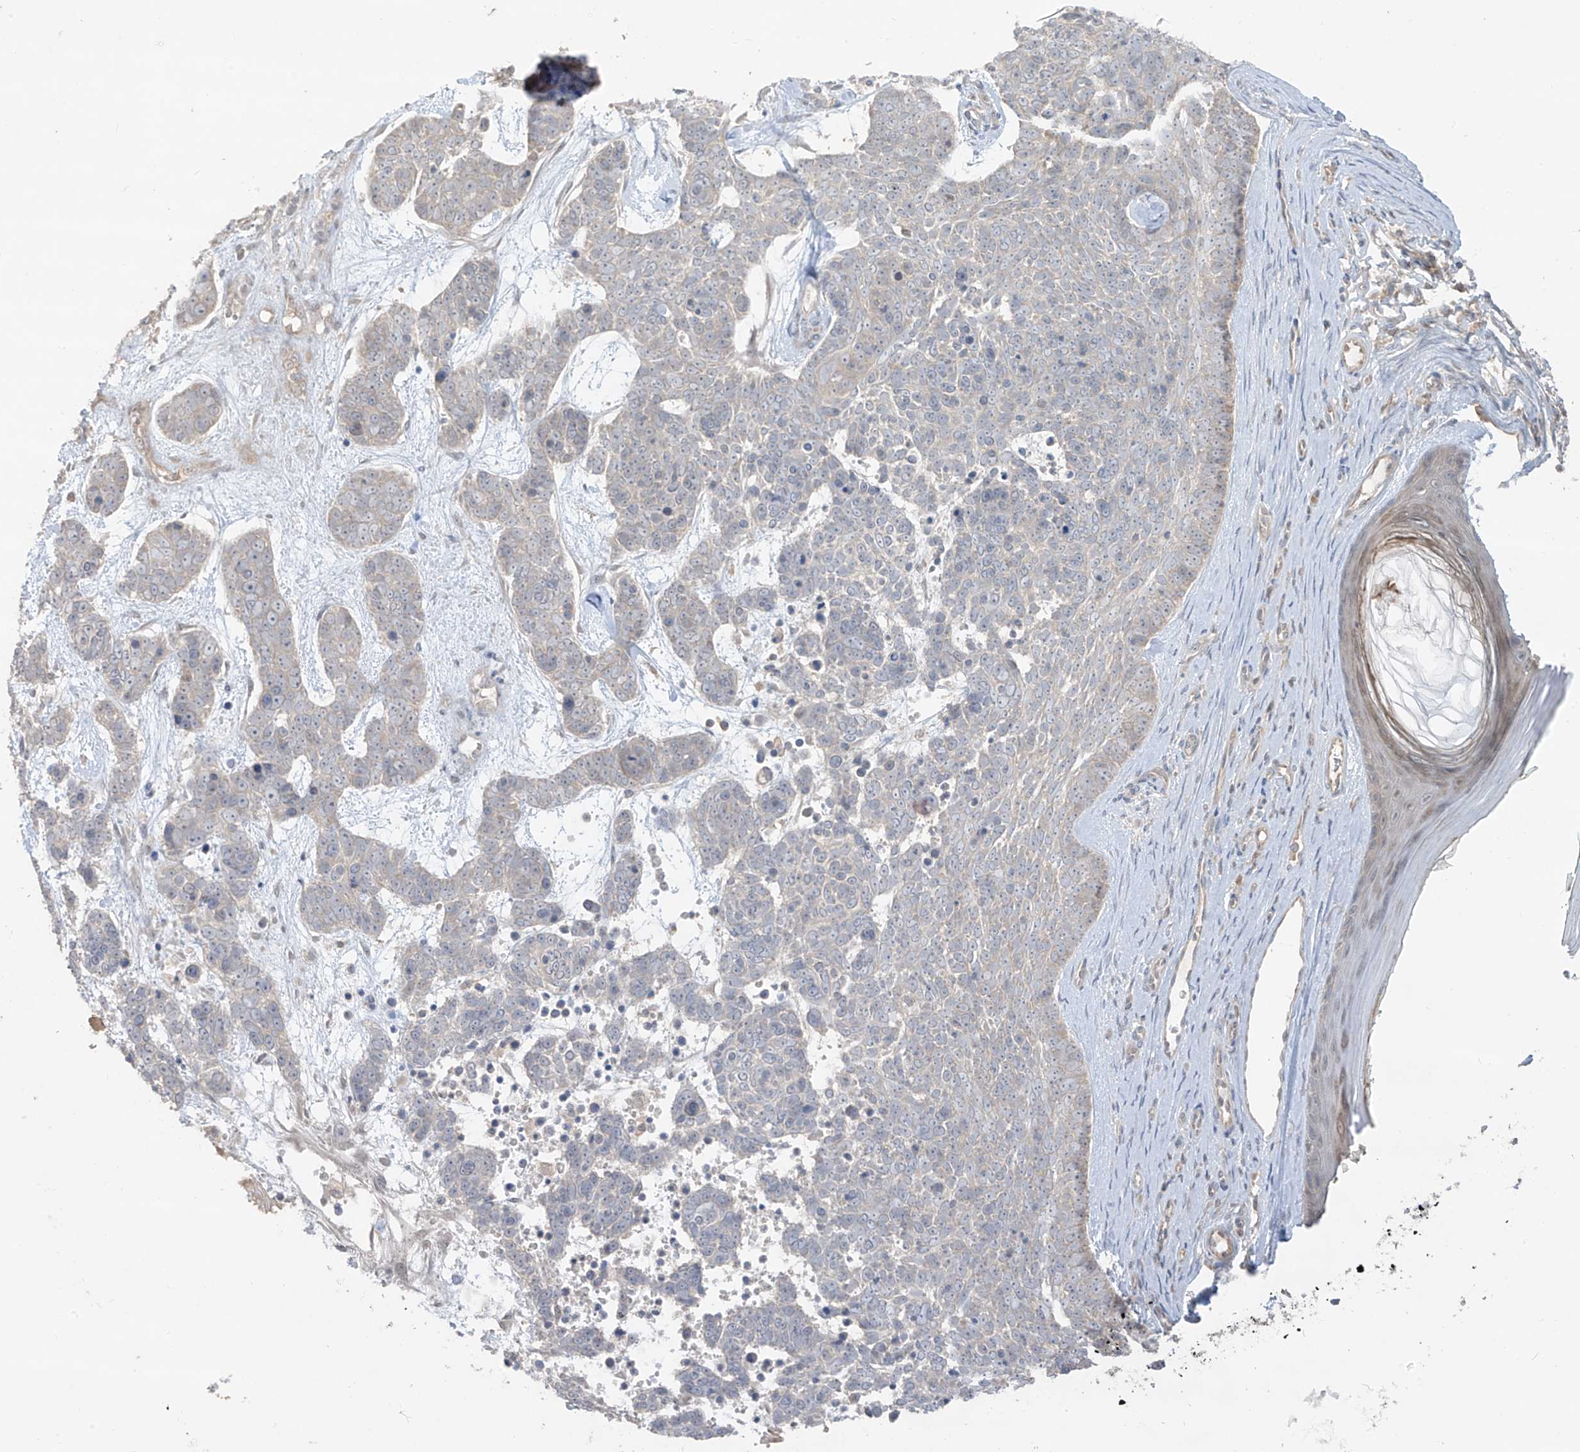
{"staining": {"intensity": "negative", "quantity": "none", "location": "none"}, "tissue": "skin cancer", "cell_type": "Tumor cells", "image_type": "cancer", "snomed": [{"axis": "morphology", "description": "Basal cell carcinoma"}, {"axis": "topography", "description": "Skin"}], "caption": "DAB immunohistochemical staining of skin basal cell carcinoma exhibits no significant expression in tumor cells.", "gene": "ANGEL2", "patient": {"sex": "female", "age": 81}}